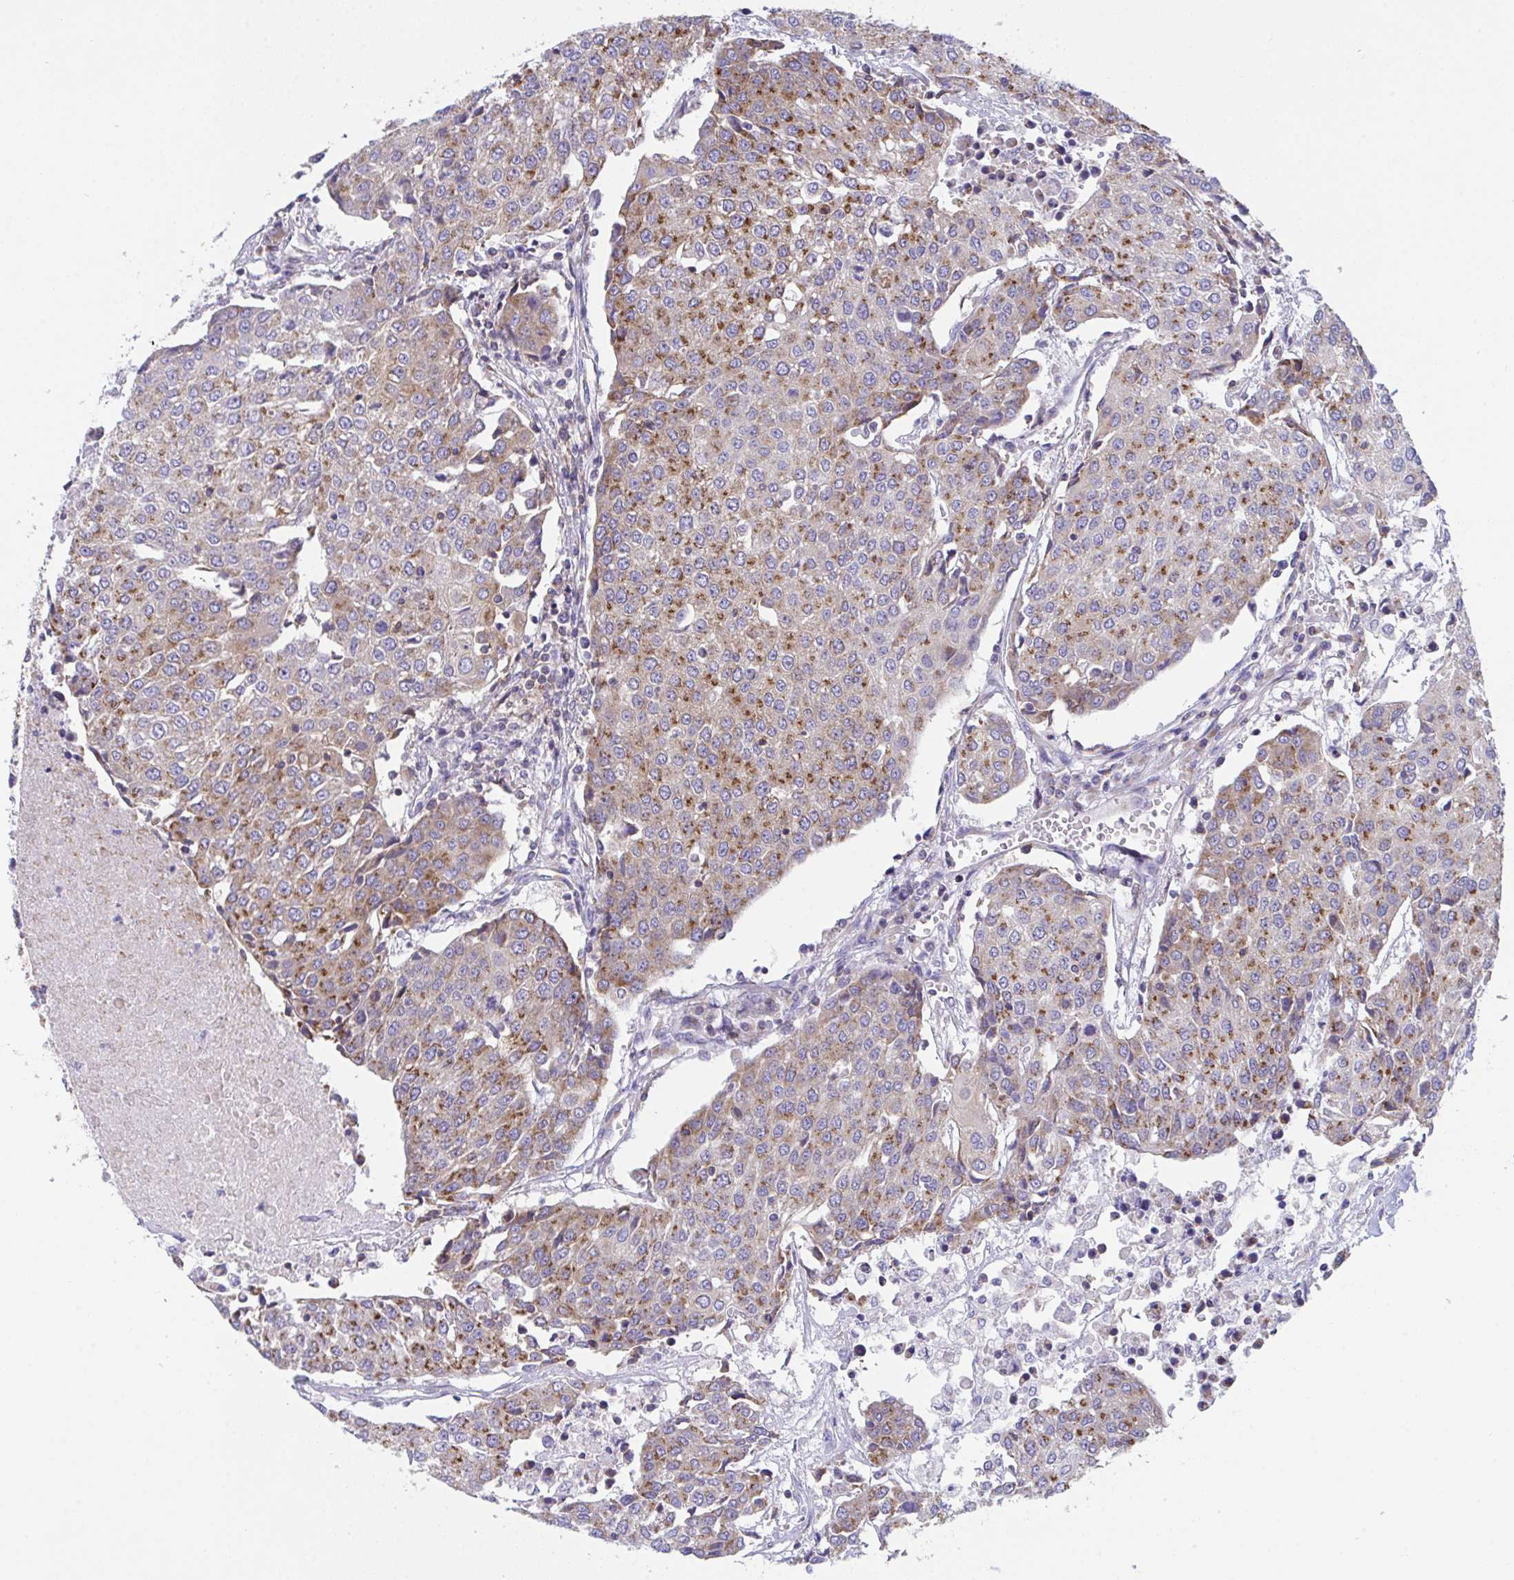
{"staining": {"intensity": "strong", "quantity": "25%-75%", "location": "cytoplasmic/membranous"}, "tissue": "urothelial cancer", "cell_type": "Tumor cells", "image_type": "cancer", "snomed": [{"axis": "morphology", "description": "Urothelial carcinoma, High grade"}, {"axis": "topography", "description": "Urinary bladder"}], "caption": "Protein analysis of high-grade urothelial carcinoma tissue reveals strong cytoplasmic/membranous positivity in about 25%-75% of tumor cells.", "gene": "MIA3", "patient": {"sex": "female", "age": 85}}